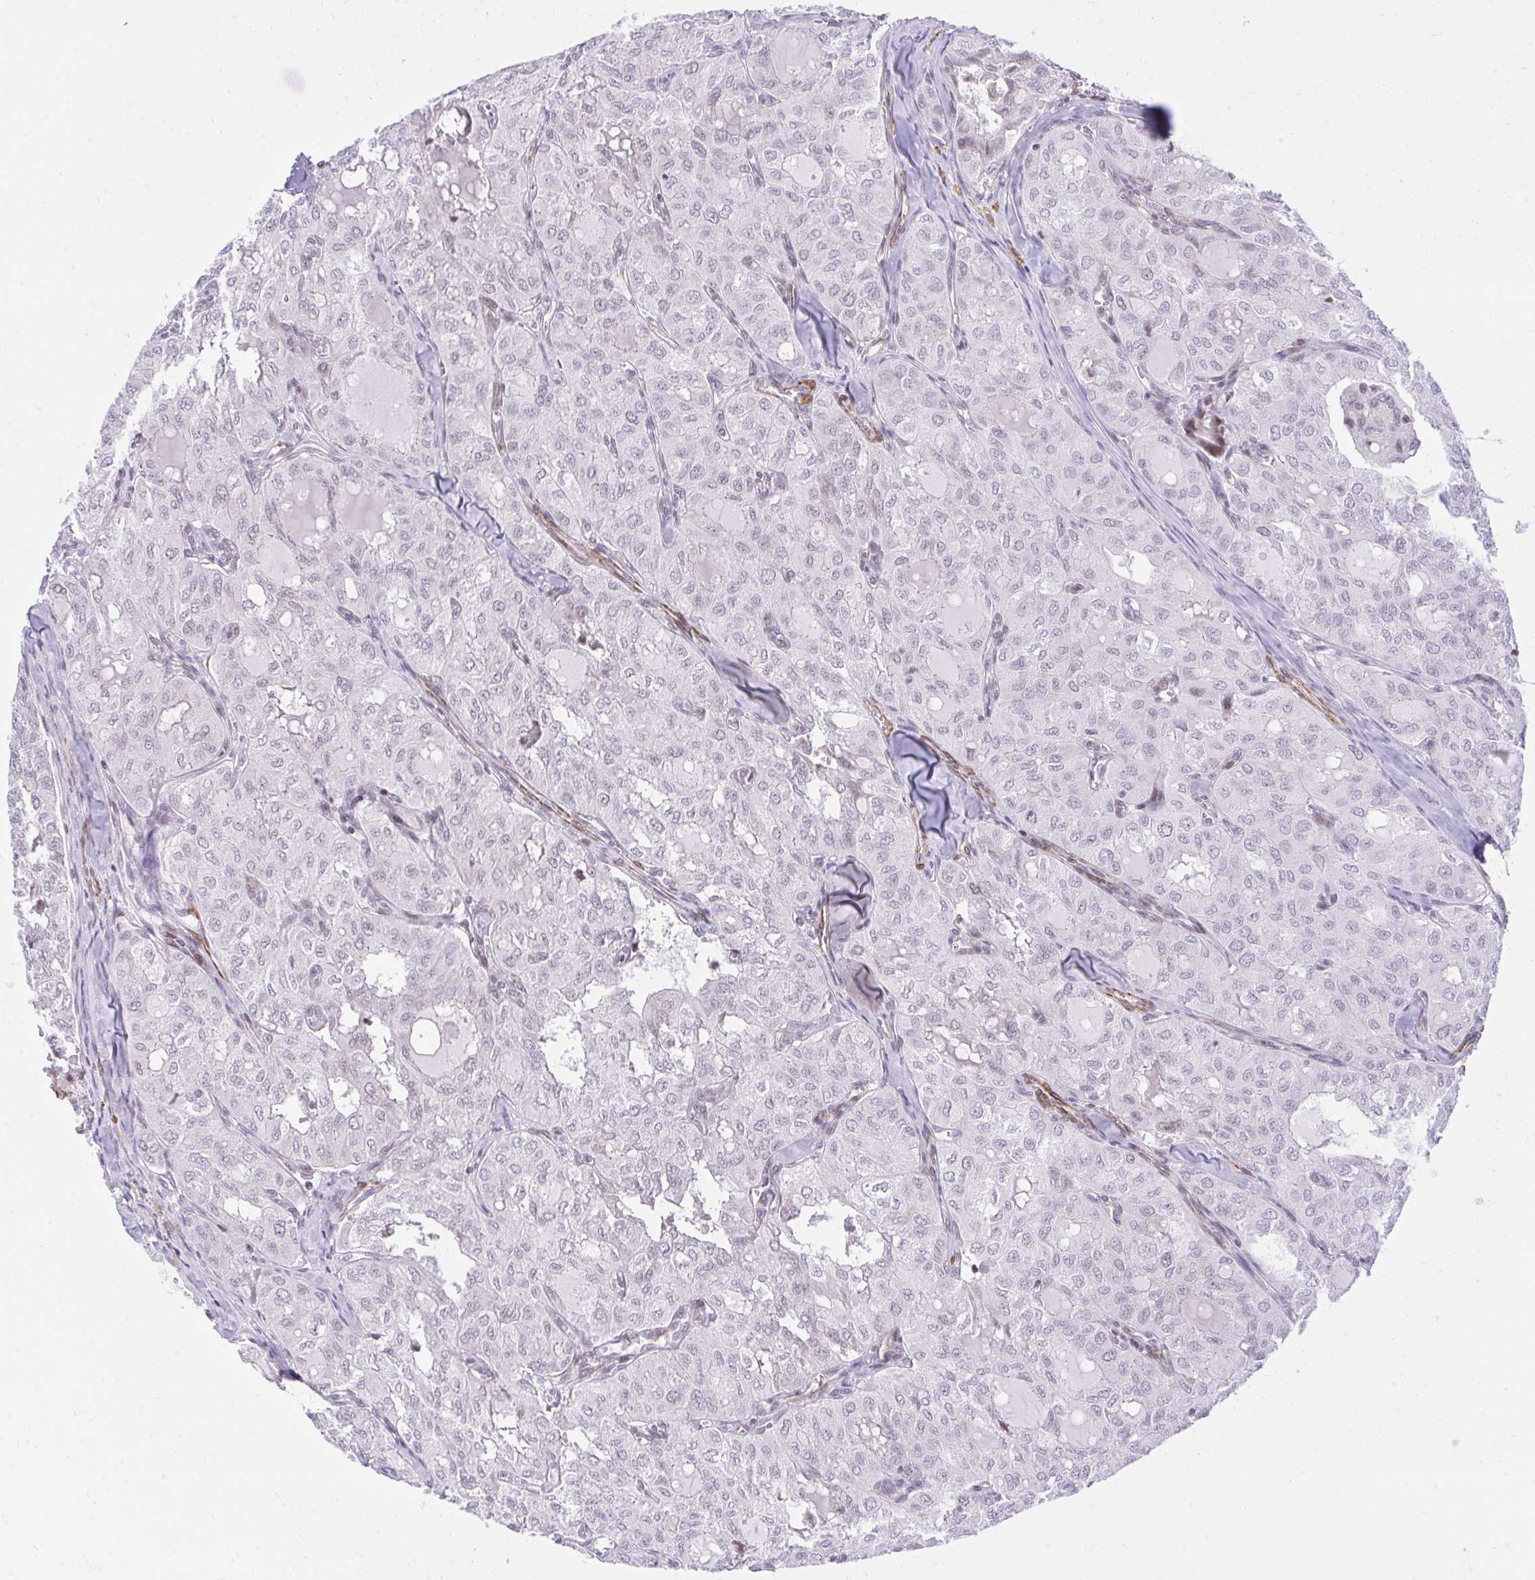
{"staining": {"intensity": "negative", "quantity": "none", "location": "none"}, "tissue": "thyroid cancer", "cell_type": "Tumor cells", "image_type": "cancer", "snomed": [{"axis": "morphology", "description": "Follicular adenoma carcinoma, NOS"}, {"axis": "topography", "description": "Thyroid gland"}], "caption": "This is a micrograph of immunohistochemistry (IHC) staining of follicular adenoma carcinoma (thyroid), which shows no expression in tumor cells. Brightfield microscopy of IHC stained with DAB (brown) and hematoxylin (blue), captured at high magnification.", "gene": "KCNN4", "patient": {"sex": "male", "age": 75}}